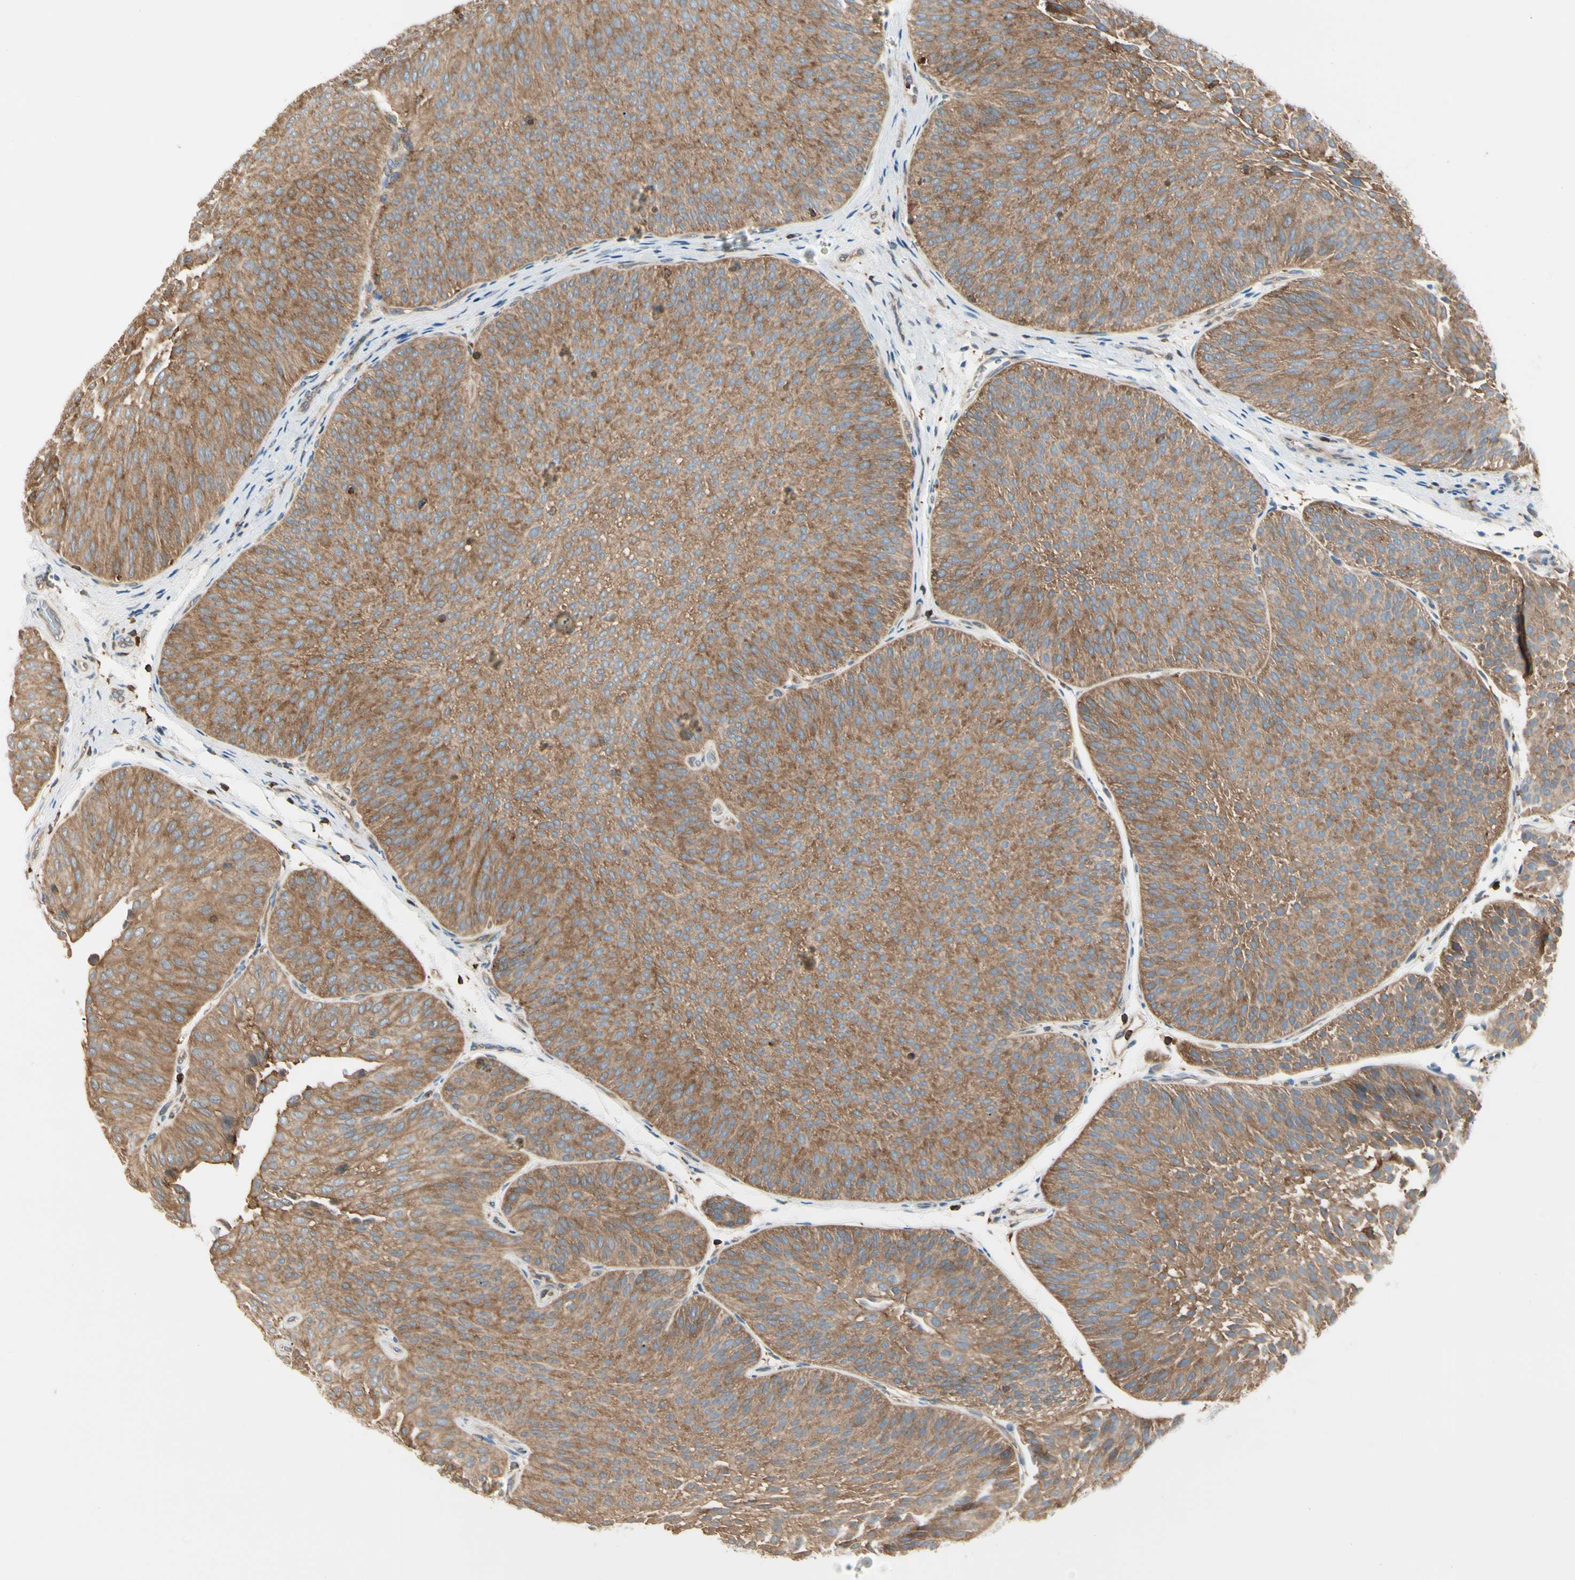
{"staining": {"intensity": "moderate", "quantity": ">75%", "location": "cytoplasmic/membranous"}, "tissue": "urothelial cancer", "cell_type": "Tumor cells", "image_type": "cancer", "snomed": [{"axis": "morphology", "description": "Urothelial carcinoma, Low grade"}, {"axis": "topography", "description": "Urinary bladder"}], "caption": "Human urothelial cancer stained for a protein (brown) reveals moderate cytoplasmic/membranous positive expression in approximately >75% of tumor cells.", "gene": "CAPZA2", "patient": {"sex": "female", "age": 60}}